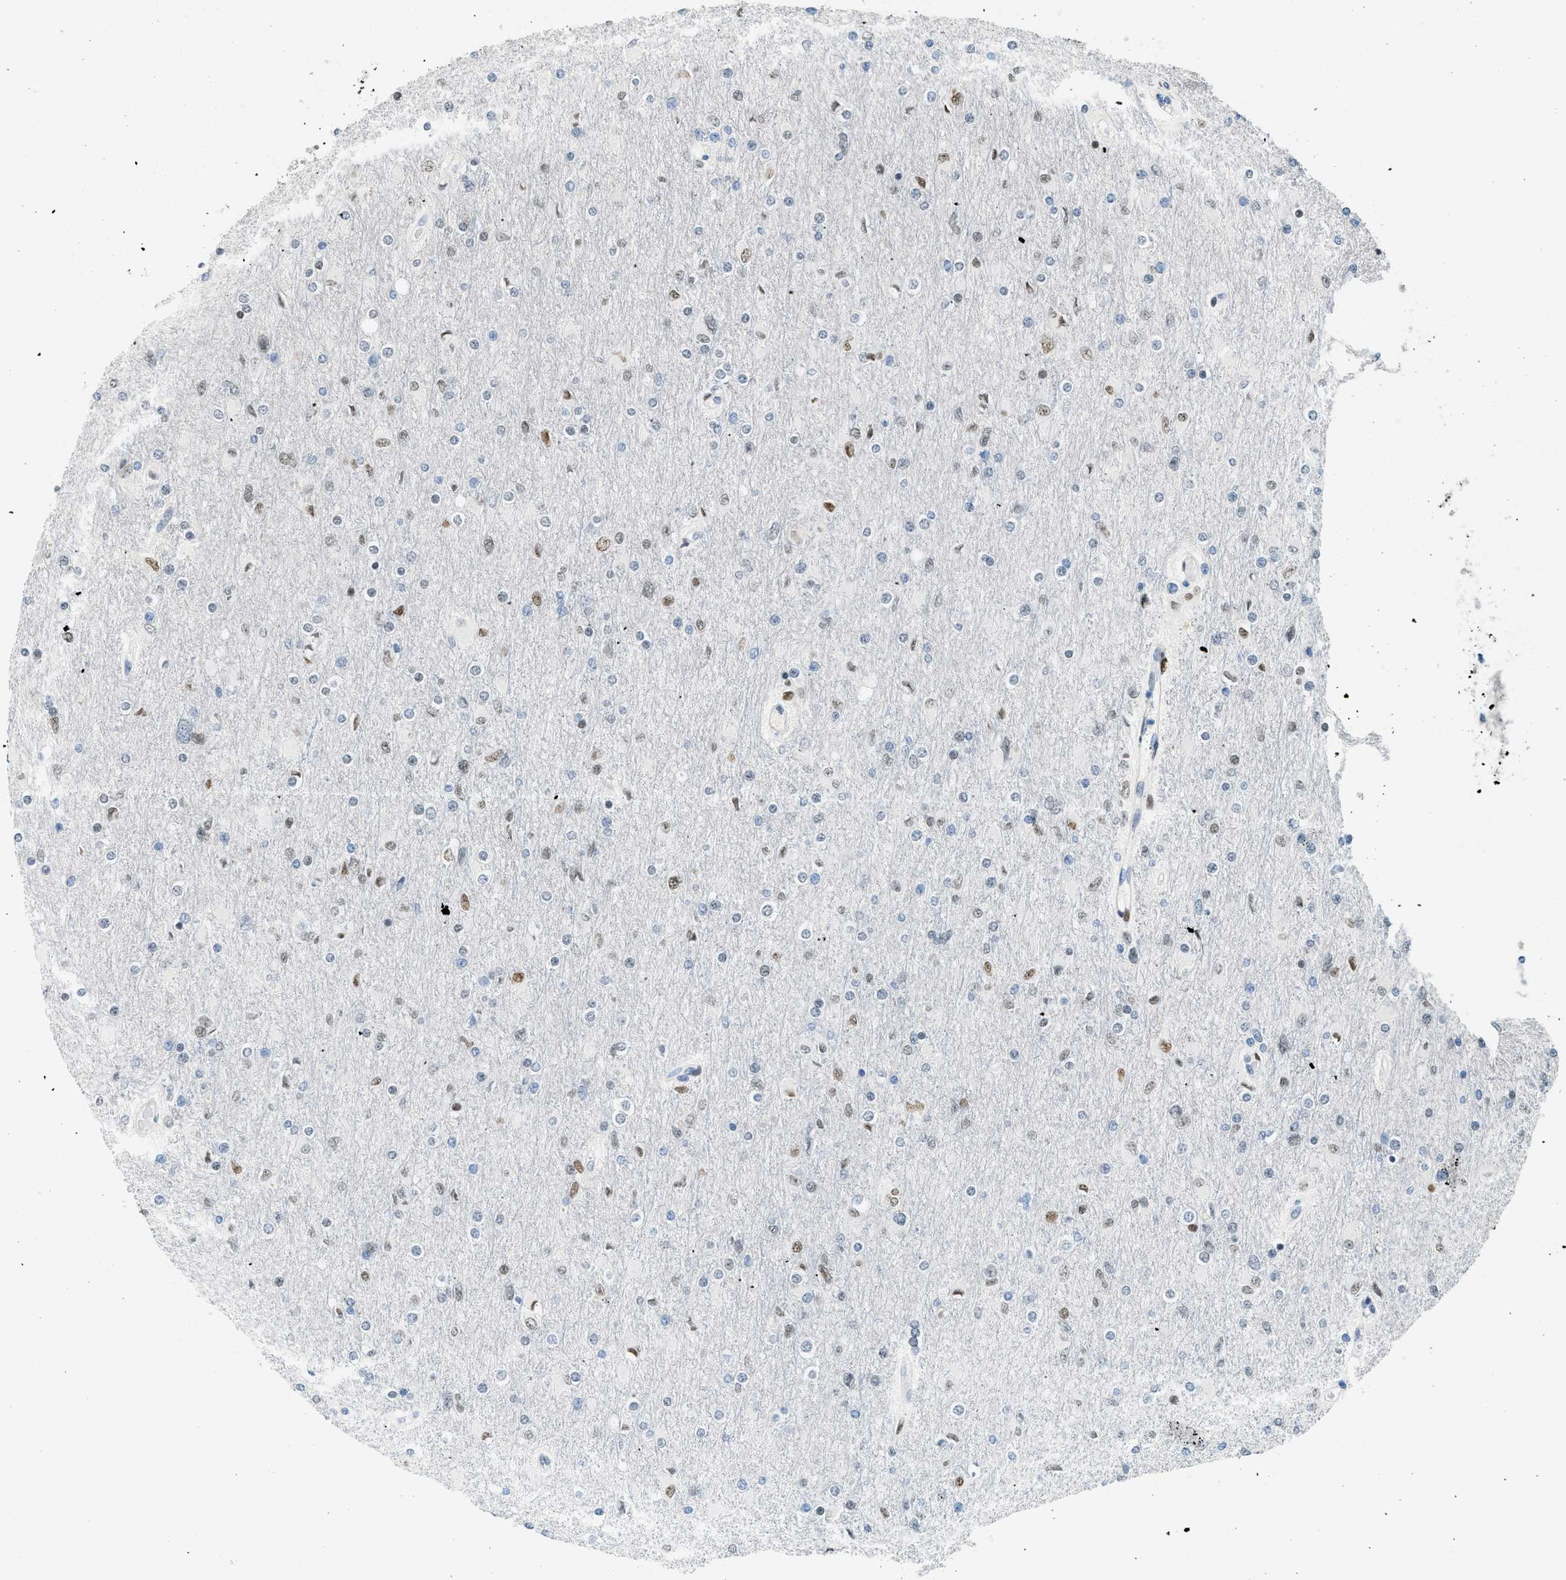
{"staining": {"intensity": "weak", "quantity": "25%-75%", "location": "nuclear"}, "tissue": "glioma", "cell_type": "Tumor cells", "image_type": "cancer", "snomed": [{"axis": "morphology", "description": "Glioma, malignant, High grade"}, {"axis": "topography", "description": "Cerebral cortex"}], "caption": "IHC histopathology image of neoplastic tissue: glioma stained using IHC displays low levels of weak protein expression localized specifically in the nuclear of tumor cells, appearing as a nuclear brown color.", "gene": "ZBTB20", "patient": {"sex": "female", "age": 36}}